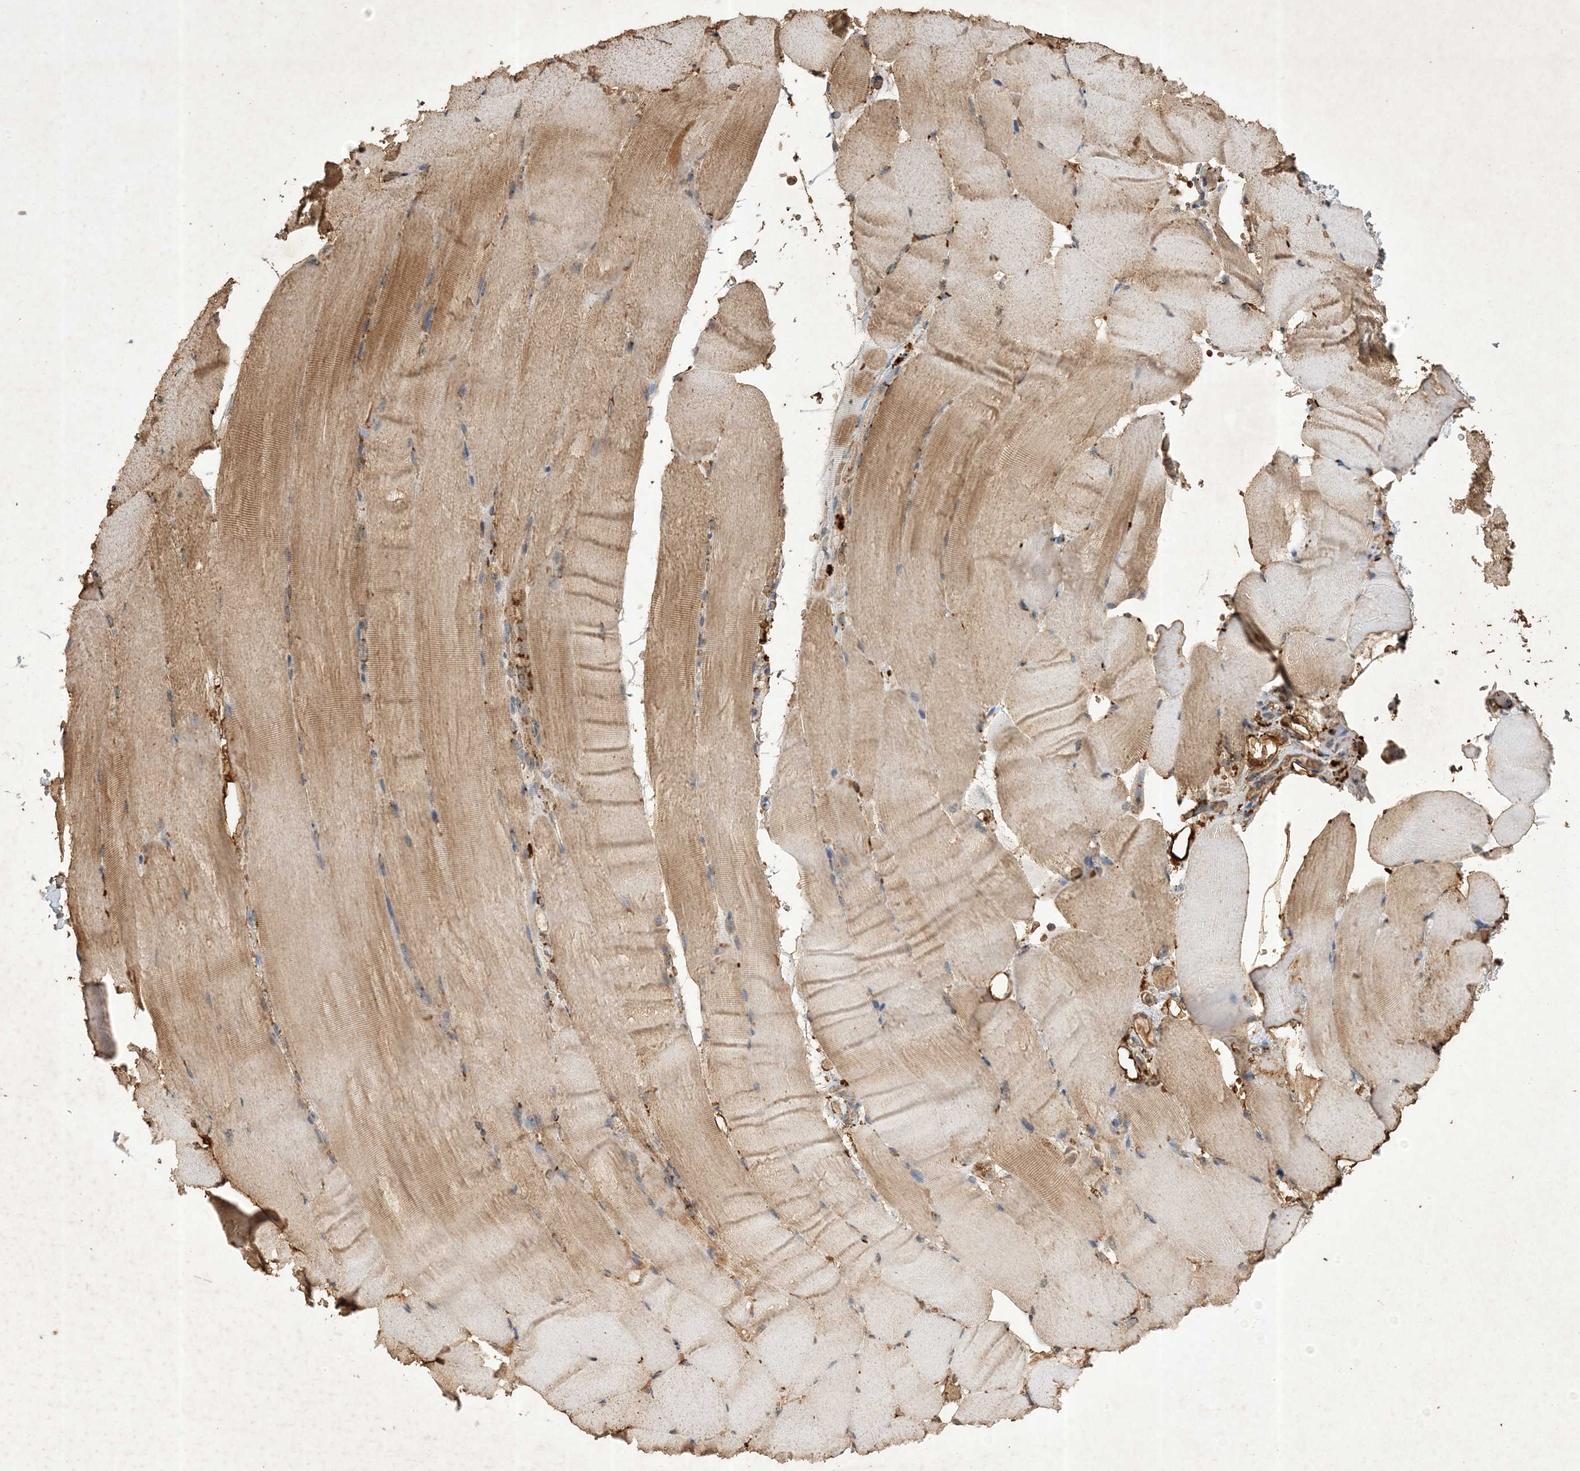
{"staining": {"intensity": "moderate", "quantity": "25%-75%", "location": "cytoplasmic/membranous"}, "tissue": "skeletal muscle", "cell_type": "Myocytes", "image_type": "normal", "snomed": [{"axis": "morphology", "description": "Normal tissue, NOS"}, {"axis": "topography", "description": "Skeletal muscle"}, {"axis": "topography", "description": "Parathyroid gland"}], "caption": "Moderate cytoplasmic/membranous protein positivity is present in approximately 25%-75% of myocytes in skeletal muscle.", "gene": "HPS4", "patient": {"sex": "female", "age": 37}}